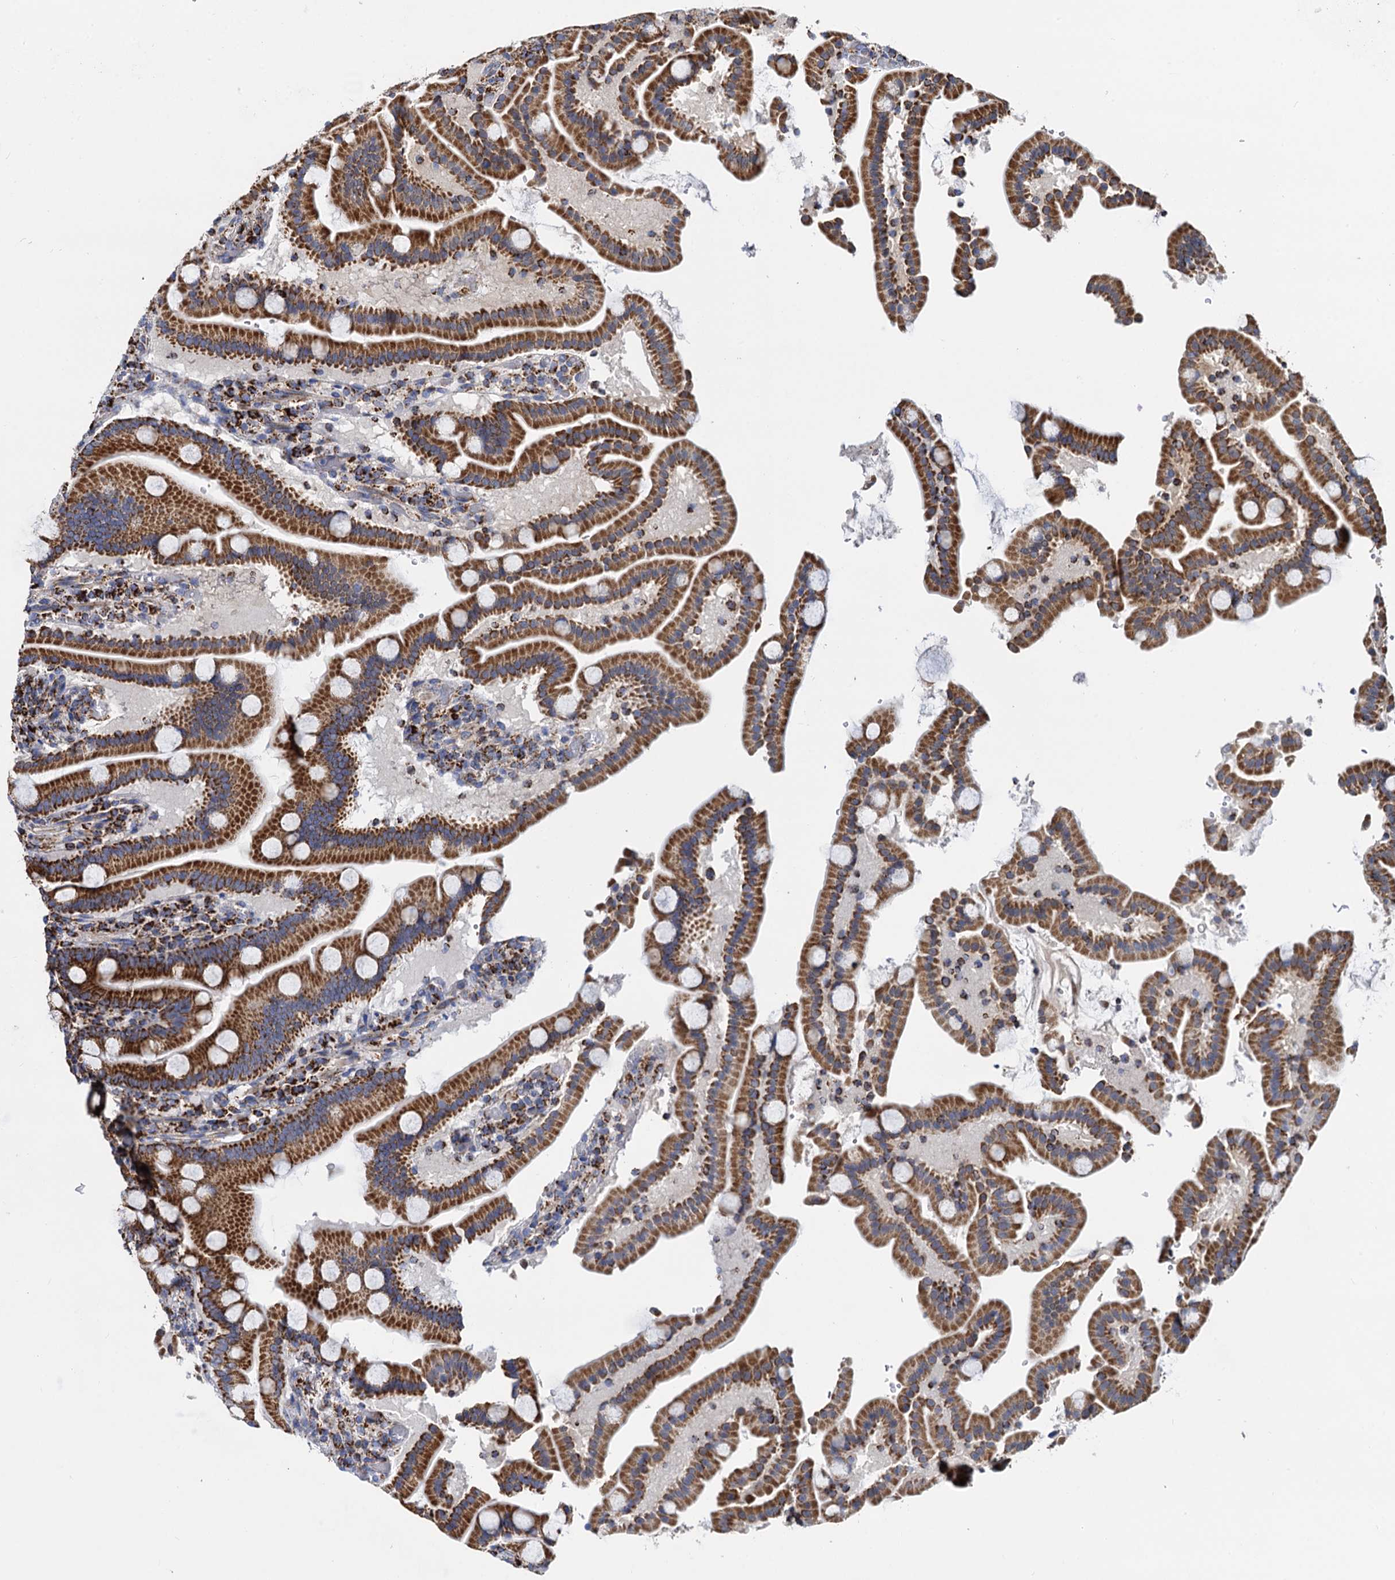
{"staining": {"intensity": "strong", "quantity": ">75%", "location": "cytoplasmic/membranous"}, "tissue": "duodenum", "cell_type": "Glandular cells", "image_type": "normal", "snomed": [{"axis": "morphology", "description": "Normal tissue, NOS"}, {"axis": "topography", "description": "Duodenum"}], "caption": "Immunohistochemical staining of normal duodenum reveals >75% levels of strong cytoplasmic/membranous protein positivity in about >75% of glandular cells. The staining was performed using DAB to visualize the protein expression in brown, while the nuclei were stained in blue with hematoxylin (Magnification: 20x).", "gene": "TIMM10", "patient": {"sex": "male", "age": 55}}